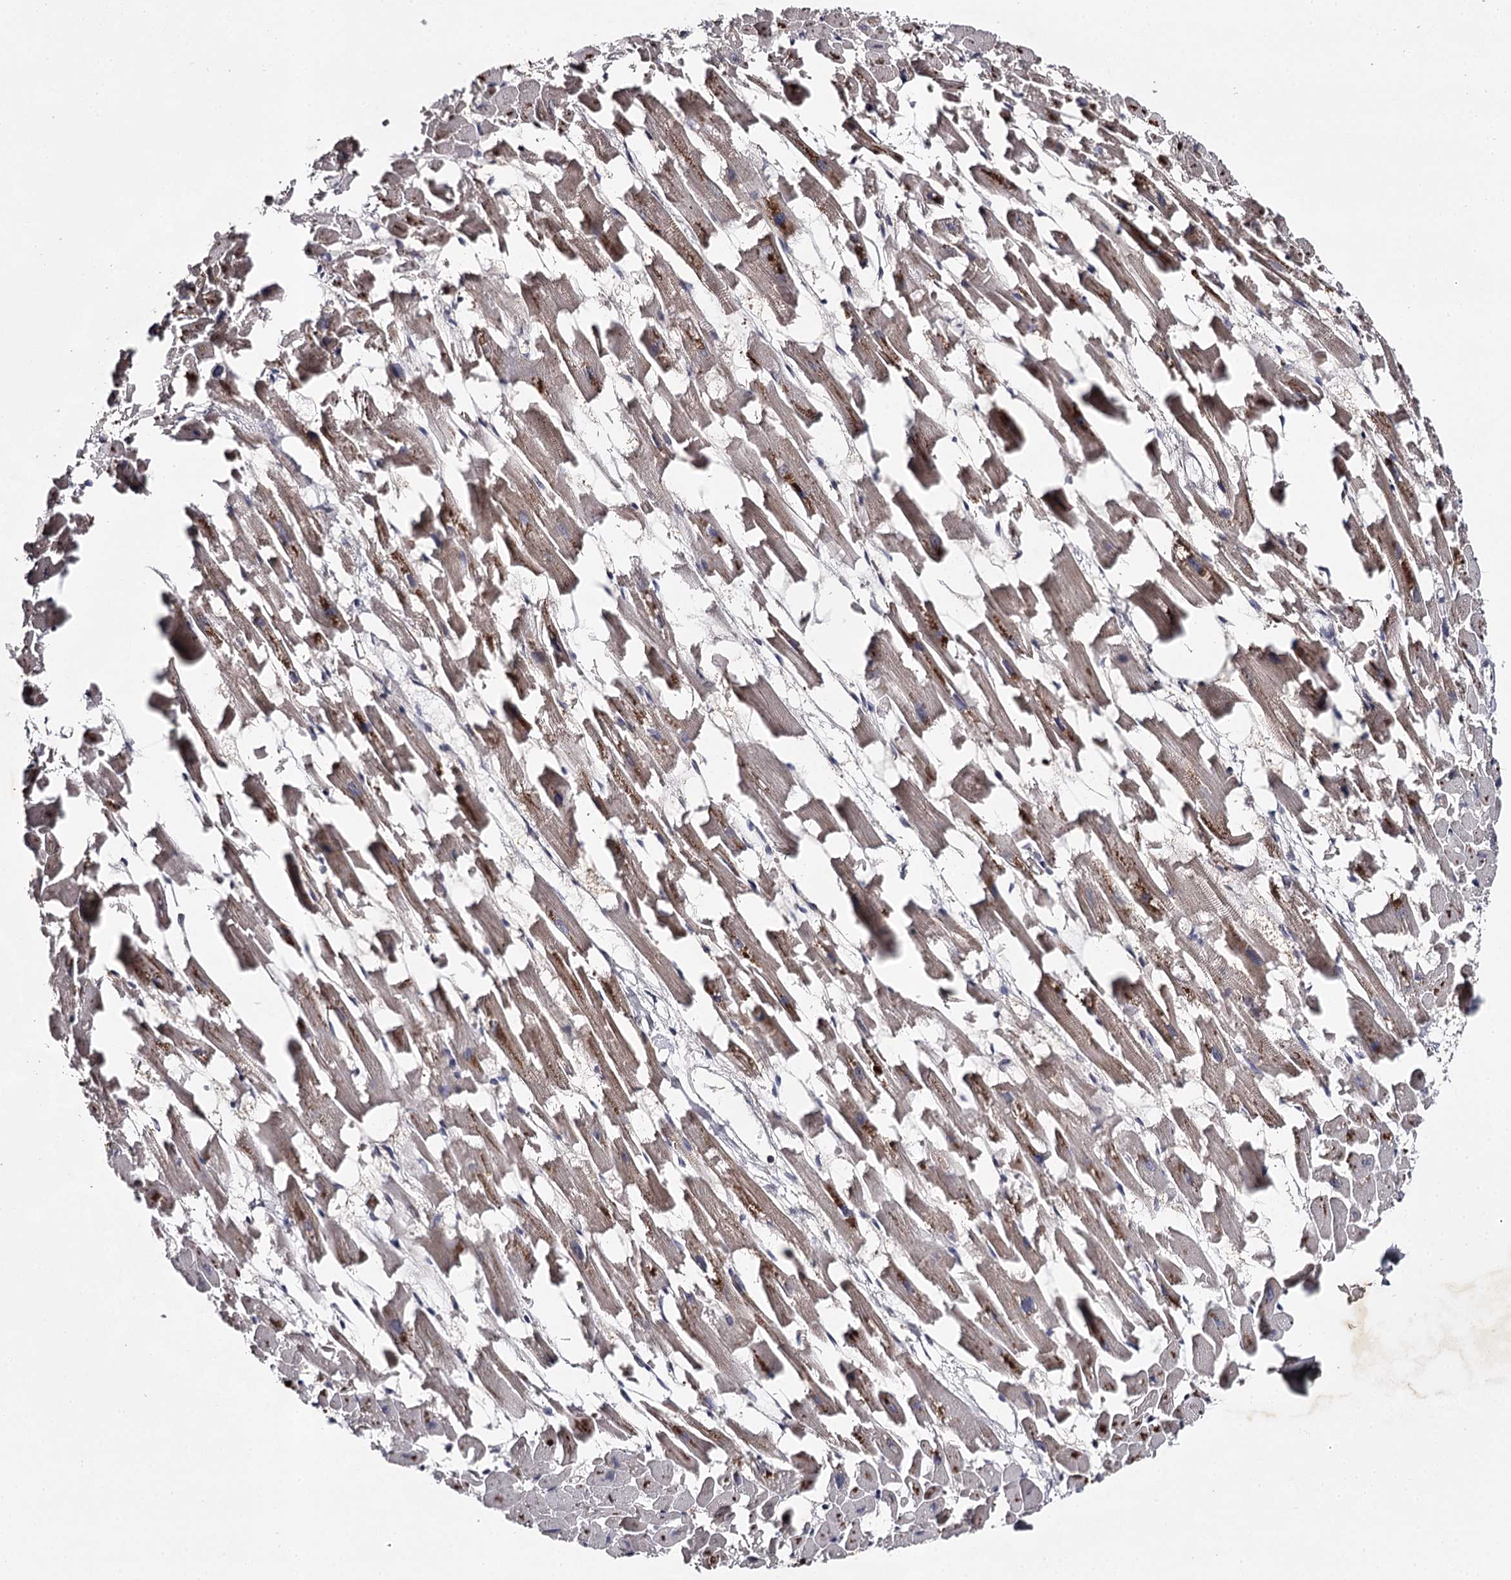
{"staining": {"intensity": "weak", "quantity": "25%-75%", "location": "cytoplasmic/membranous"}, "tissue": "heart muscle", "cell_type": "Cardiomyocytes", "image_type": "normal", "snomed": [{"axis": "morphology", "description": "Normal tissue, NOS"}, {"axis": "topography", "description": "Heart"}], "caption": "IHC micrograph of benign human heart muscle stained for a protein (brown), which exhibits low levels of weak cytoplasmic/membranous staining in approximately 25%-75% of cardiomyocytes.", "gene": "RASSF6", "patient": {"sex": "female", "age": 64}}